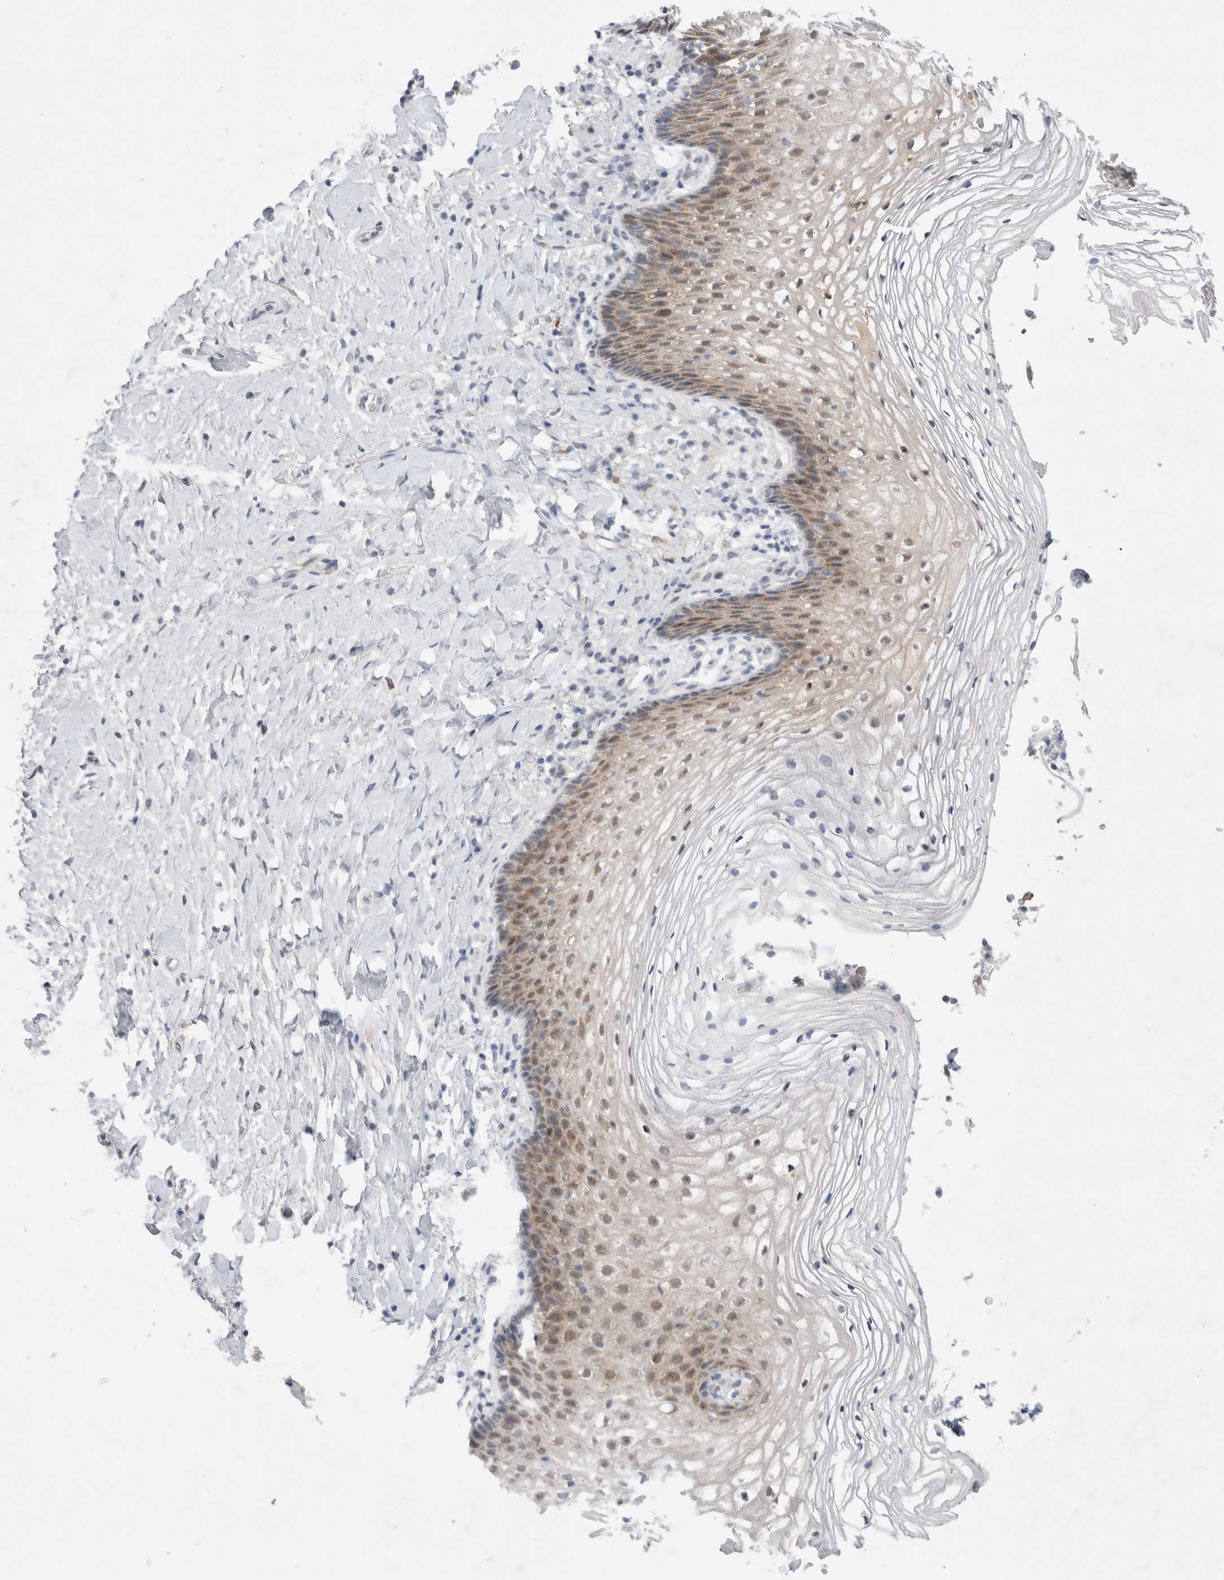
{"staining": {"intensity": "weak", "quantity": "25%-75%", "location": "nuclear"}, "tissue": "vagina", "cell_type": "Squamous epithelial cells", "image_type": "normal", "snomed": [{"axis": "morphology", "description": "Normal tissue, NOS"}, {"axis": "topography", "description": "Vagina"}], "caption": "Approximately 25%-75% of squamous epithelial cells in unremarkable human vagina reveal weak nuclear protein expression as visualized by brown immunohistochemical staining.", "gene": "WIPF2", "patient": {"sex": "female", "age": 60}}